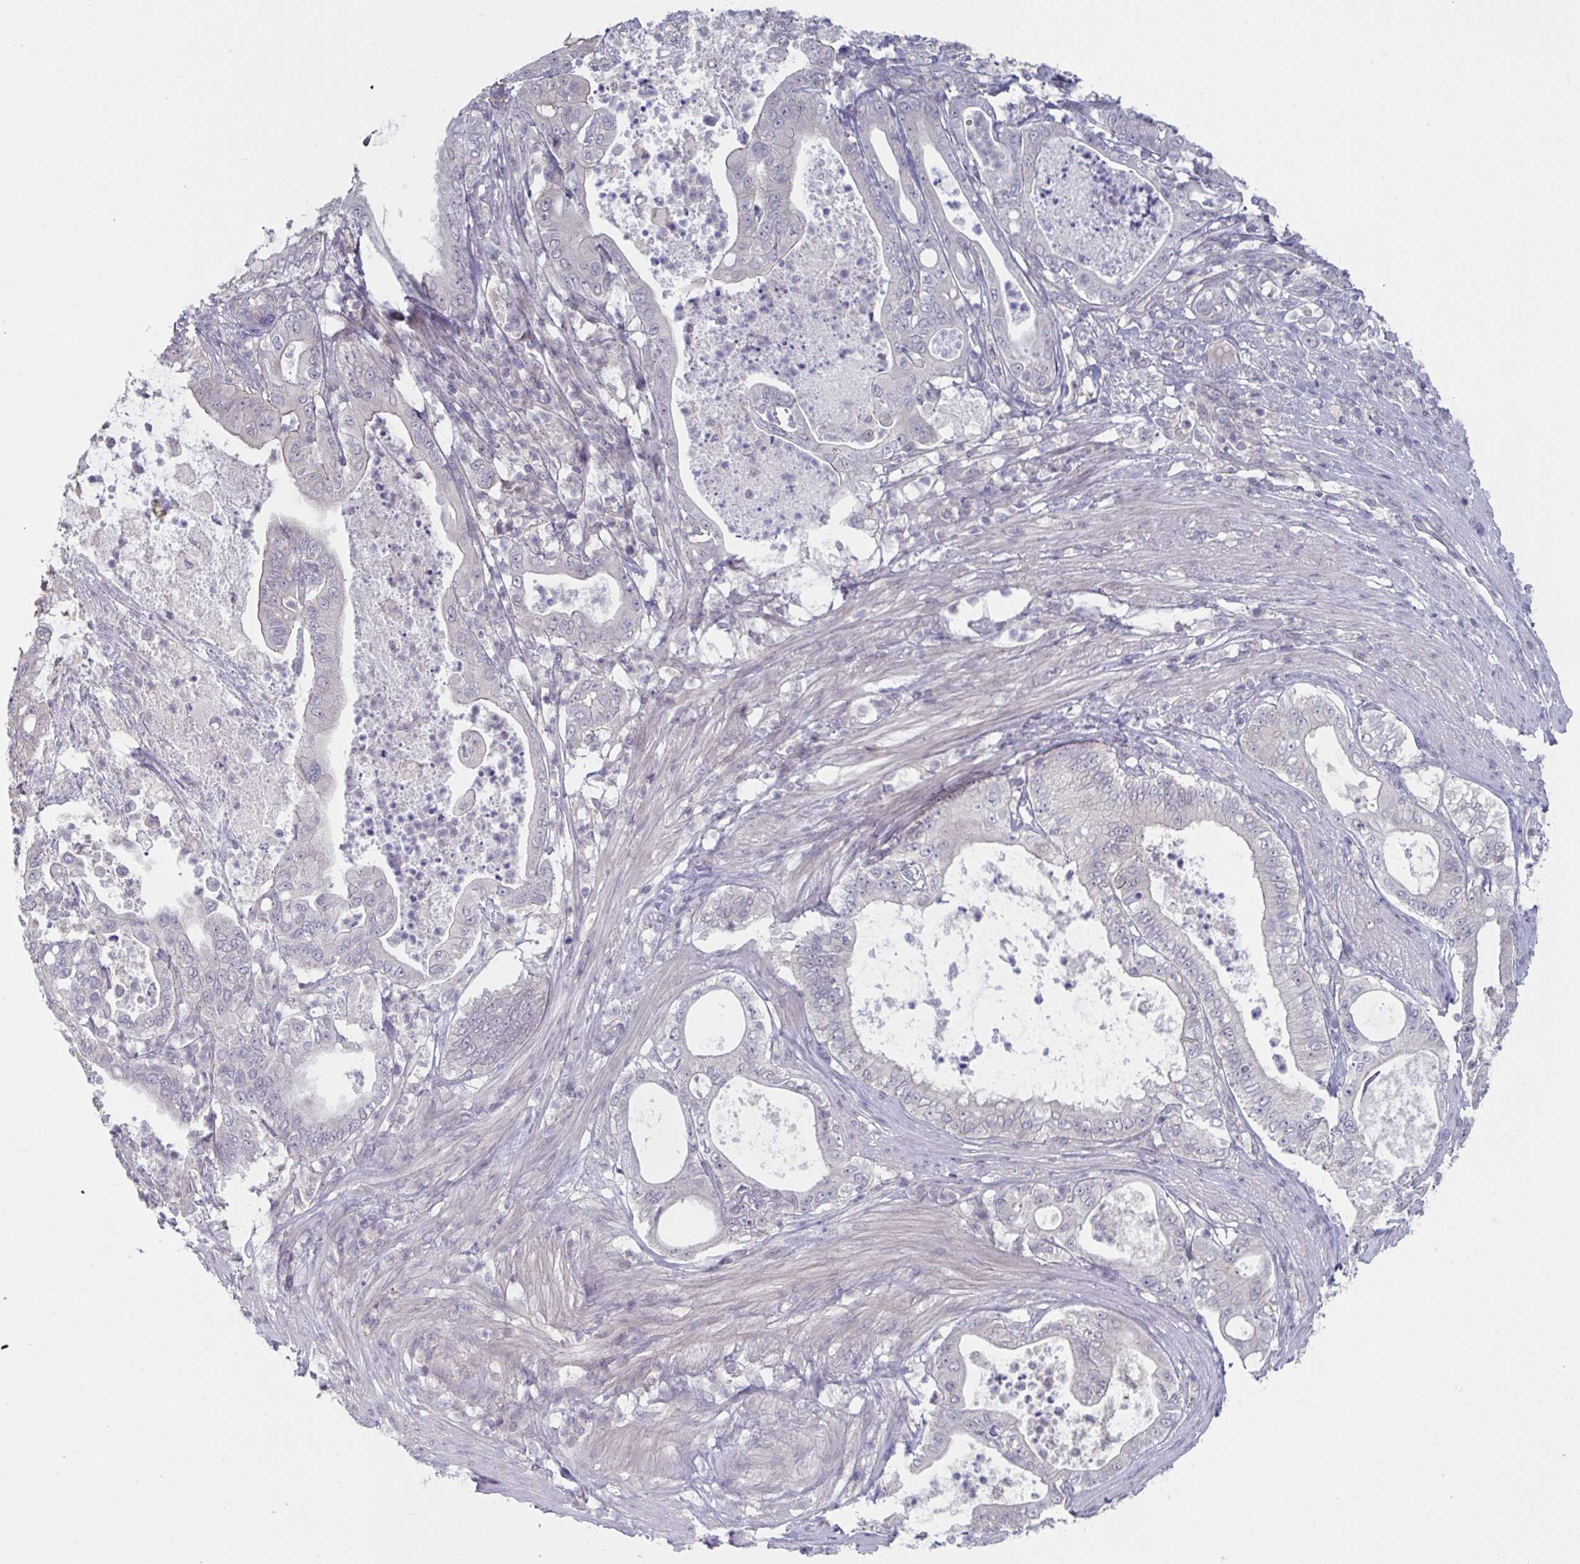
{"staining": {"intensity": "negative", "quantity": "none", "location": "none"}, "tissue": "pancreatic cancer", "cell_type": "Tumor cells", "image_type": "cancer", "snomed": [{"axis": "morphology", "description": "Adenocarcinoma, NOS"}, {"axis": "topography", "description": "Pancreas"}], "caption": "IHC micrograph of neoplastic tissue: human pancreatic adenocarcinoma stained with DAB (3,3'-diaminobenzidine) reveals no significant protein staining in tumor cells. Nuclei are stained in blue.", "gene": "STK26", "patient": {"sex": "male", "age": 71}}